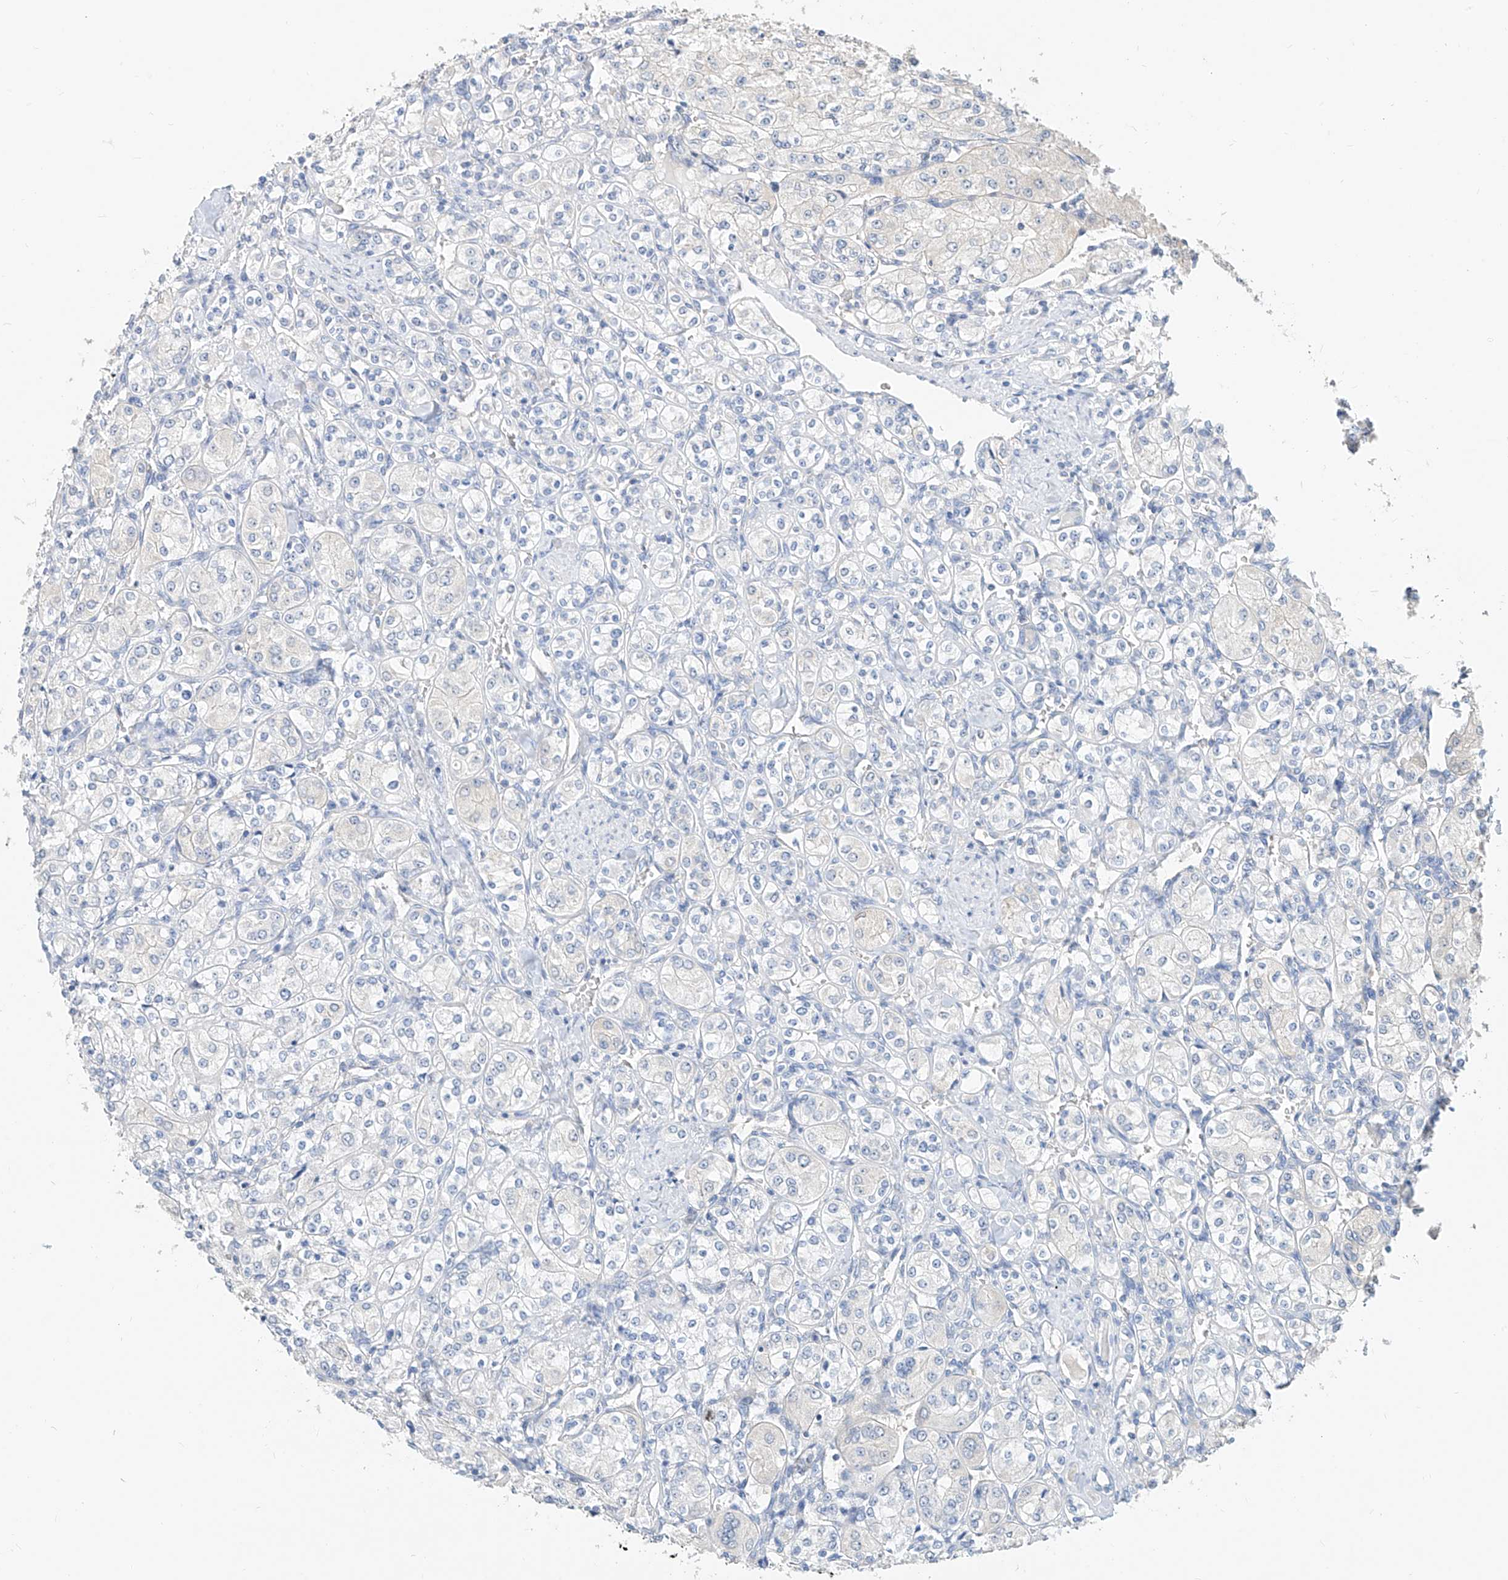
{"staining": {"intensity": "negative", "quantity": "none", "location": "none"}, "tissue": "renal cancer", "cell_type": "Tumor cells", "image_type": "cancer", "snomed": [{"axis": "morphology", "description": "Adenocarcinoma, NOS"}, {"axis": "topography", "description": "Kidney"}], "caption": "Renal cancer (adenocarcinoma) was stained to show a protein in brown. There is no significant expression in tumor cells.", "gene": "ZZEF1", "patient": {"sex": "male", "age": 77}}